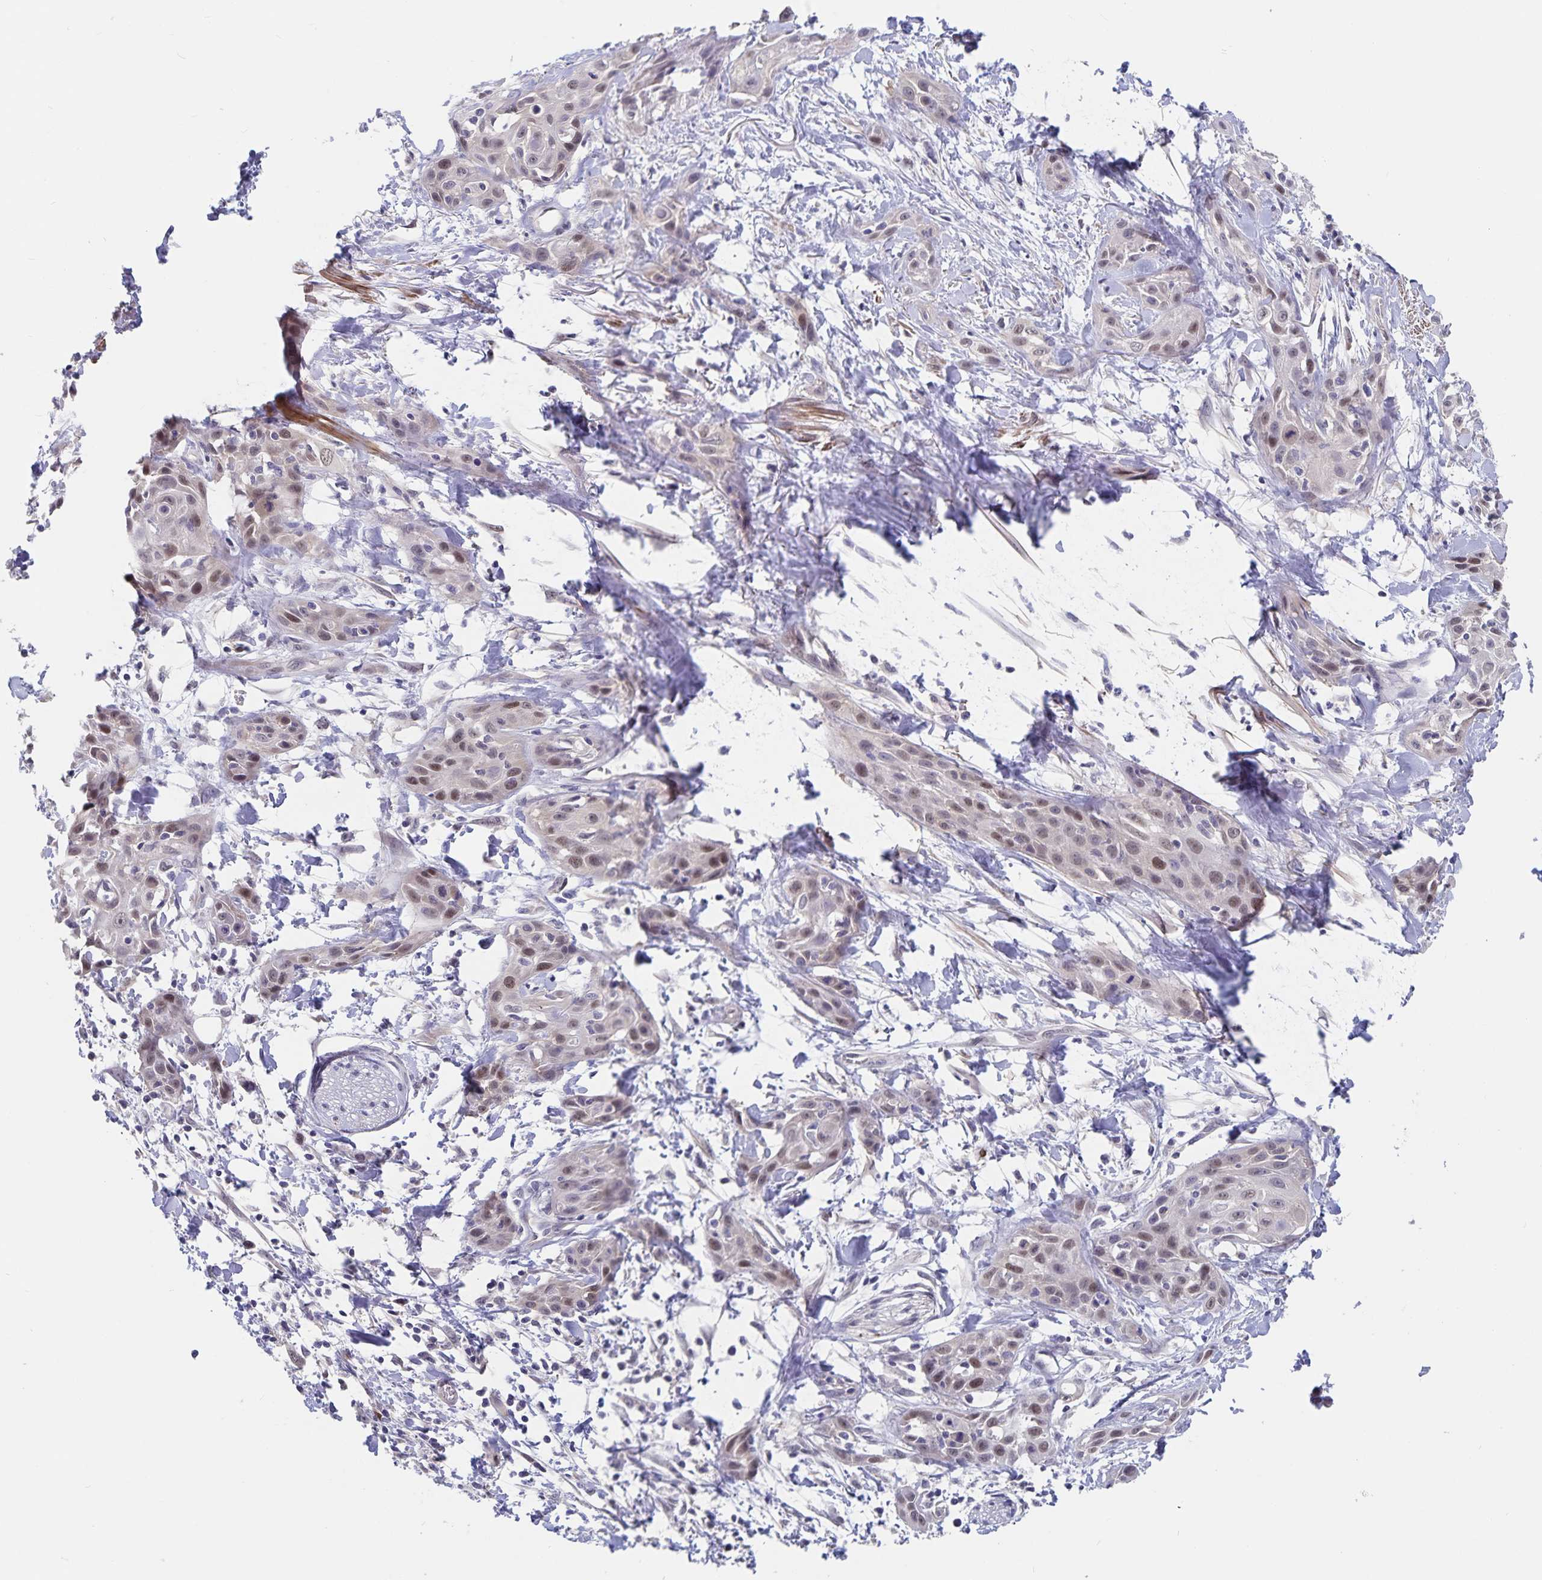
{"staining": {"intensity": "weak", "quantity": "25%-75%", "location": "nuclear"}, "tissue": "skin cancer", "cell_type": "Tumor cells", "image_type": "cancer", "snomed": [{"axis": "morphology", "description": "Squamous cell carcinoma, NOS"}, {"axis": "topography", "description": "Skin"}, {"axis": "topography", "description": "Anal"}], "caption": "Immunohistochemistry (IHC) (DAB) staining of skin cancer exhibits weak nuclear protein positivity in approximately 25%-75% of tumor cells.", "gene": "BAG6", "patient": {"sex": "male", "age": 64}}